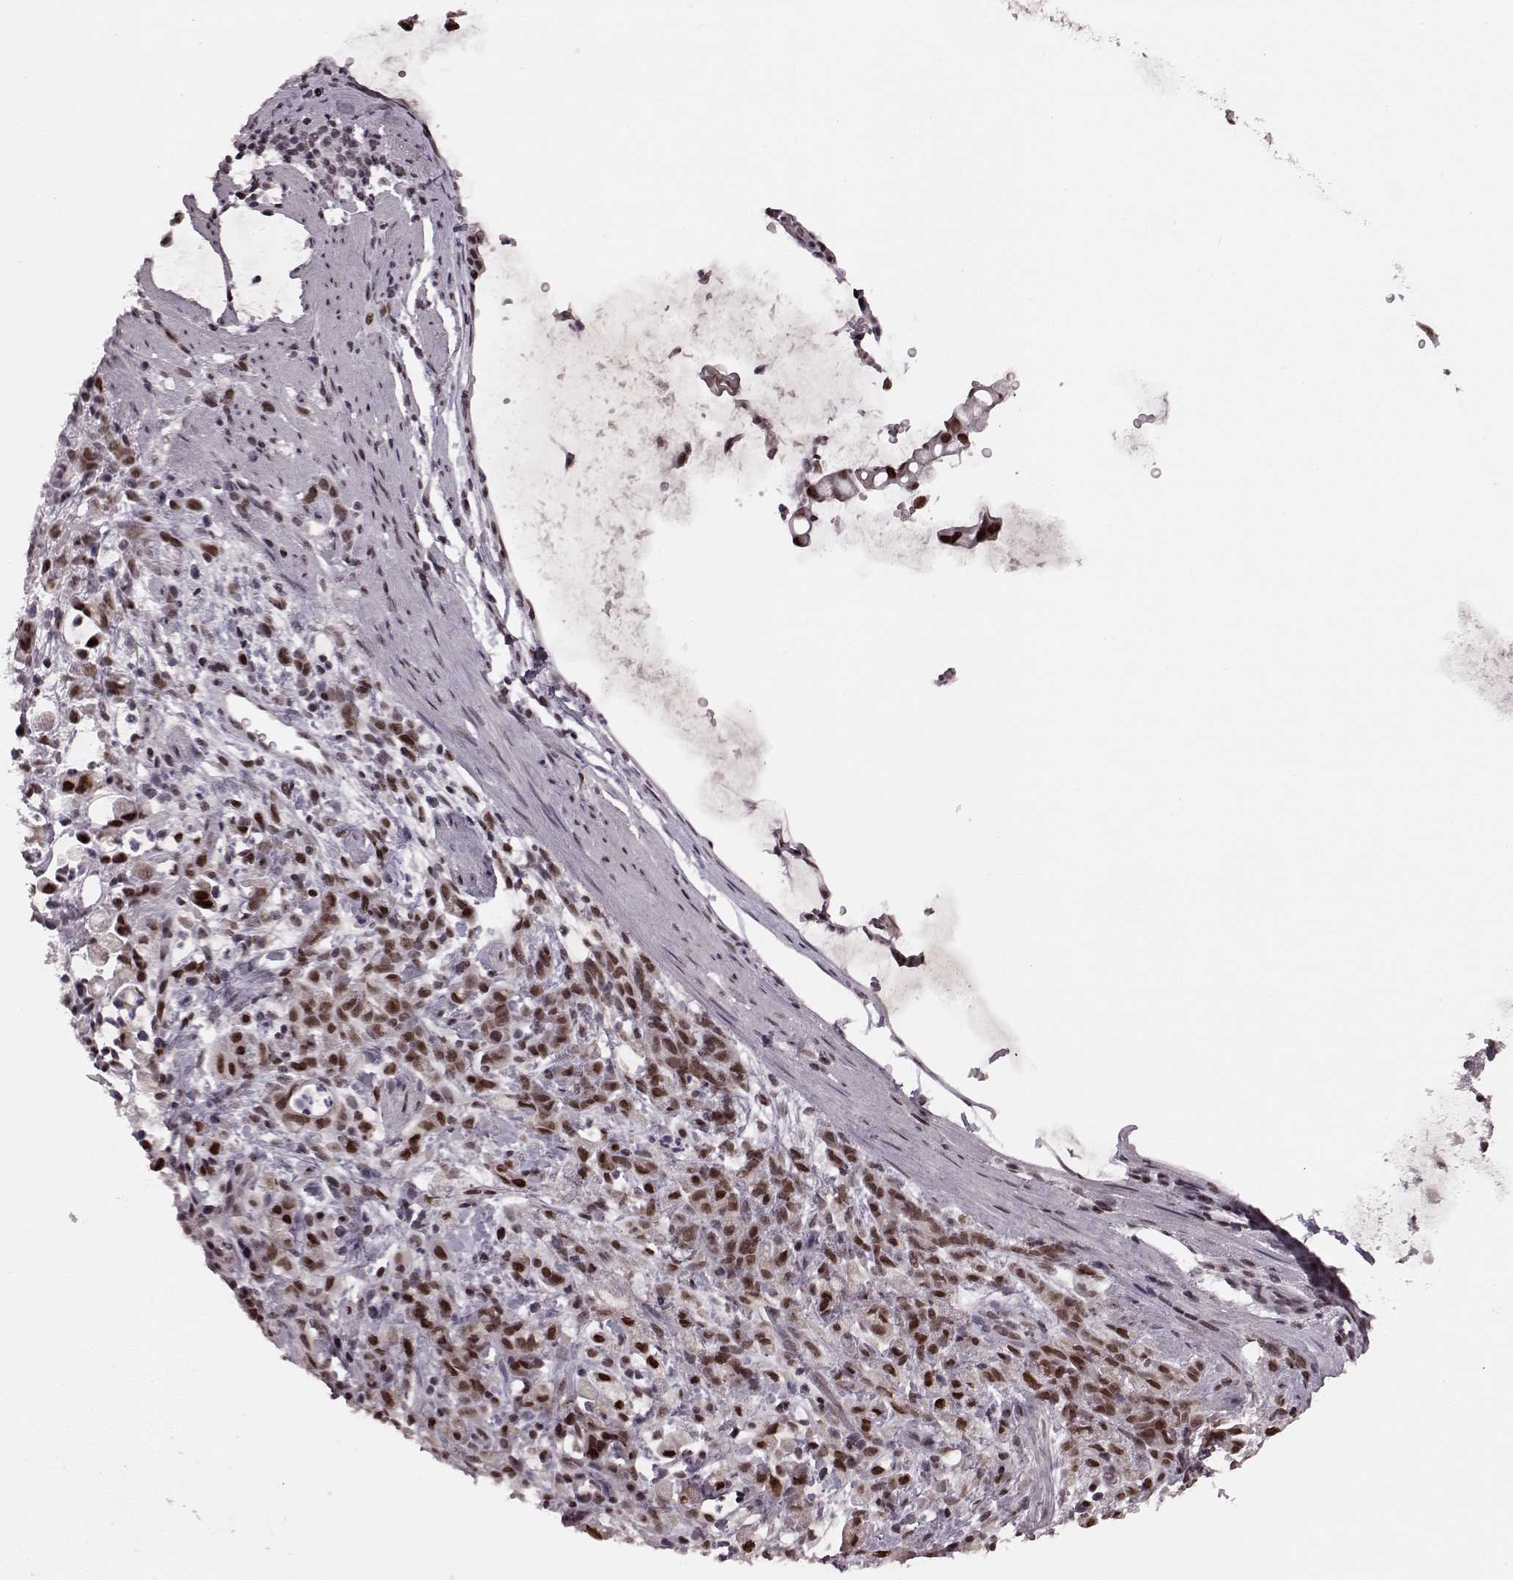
{"staining": {"intensity": "strong", "quantity": ">75%", "location": "nuclear"}, "tissue": "stomach cancer", "cell_type": "Tumor cells", "image_type": "cancer", "snomed": [{"axis": "morphology", "description": "Adenocarcinoma, NOS"}, {"axis": "topography", "description": "Stomach"}], "caption": "Immunohistochemistry histopathology image of human stomach adenocarcinoma stained for a protein (brown), which exhibits high levels of strong nuclear staining in approximately >75% of tumor cells.", "gene": "NR2C1", "patient": {"sex": "female", "age": 60}}